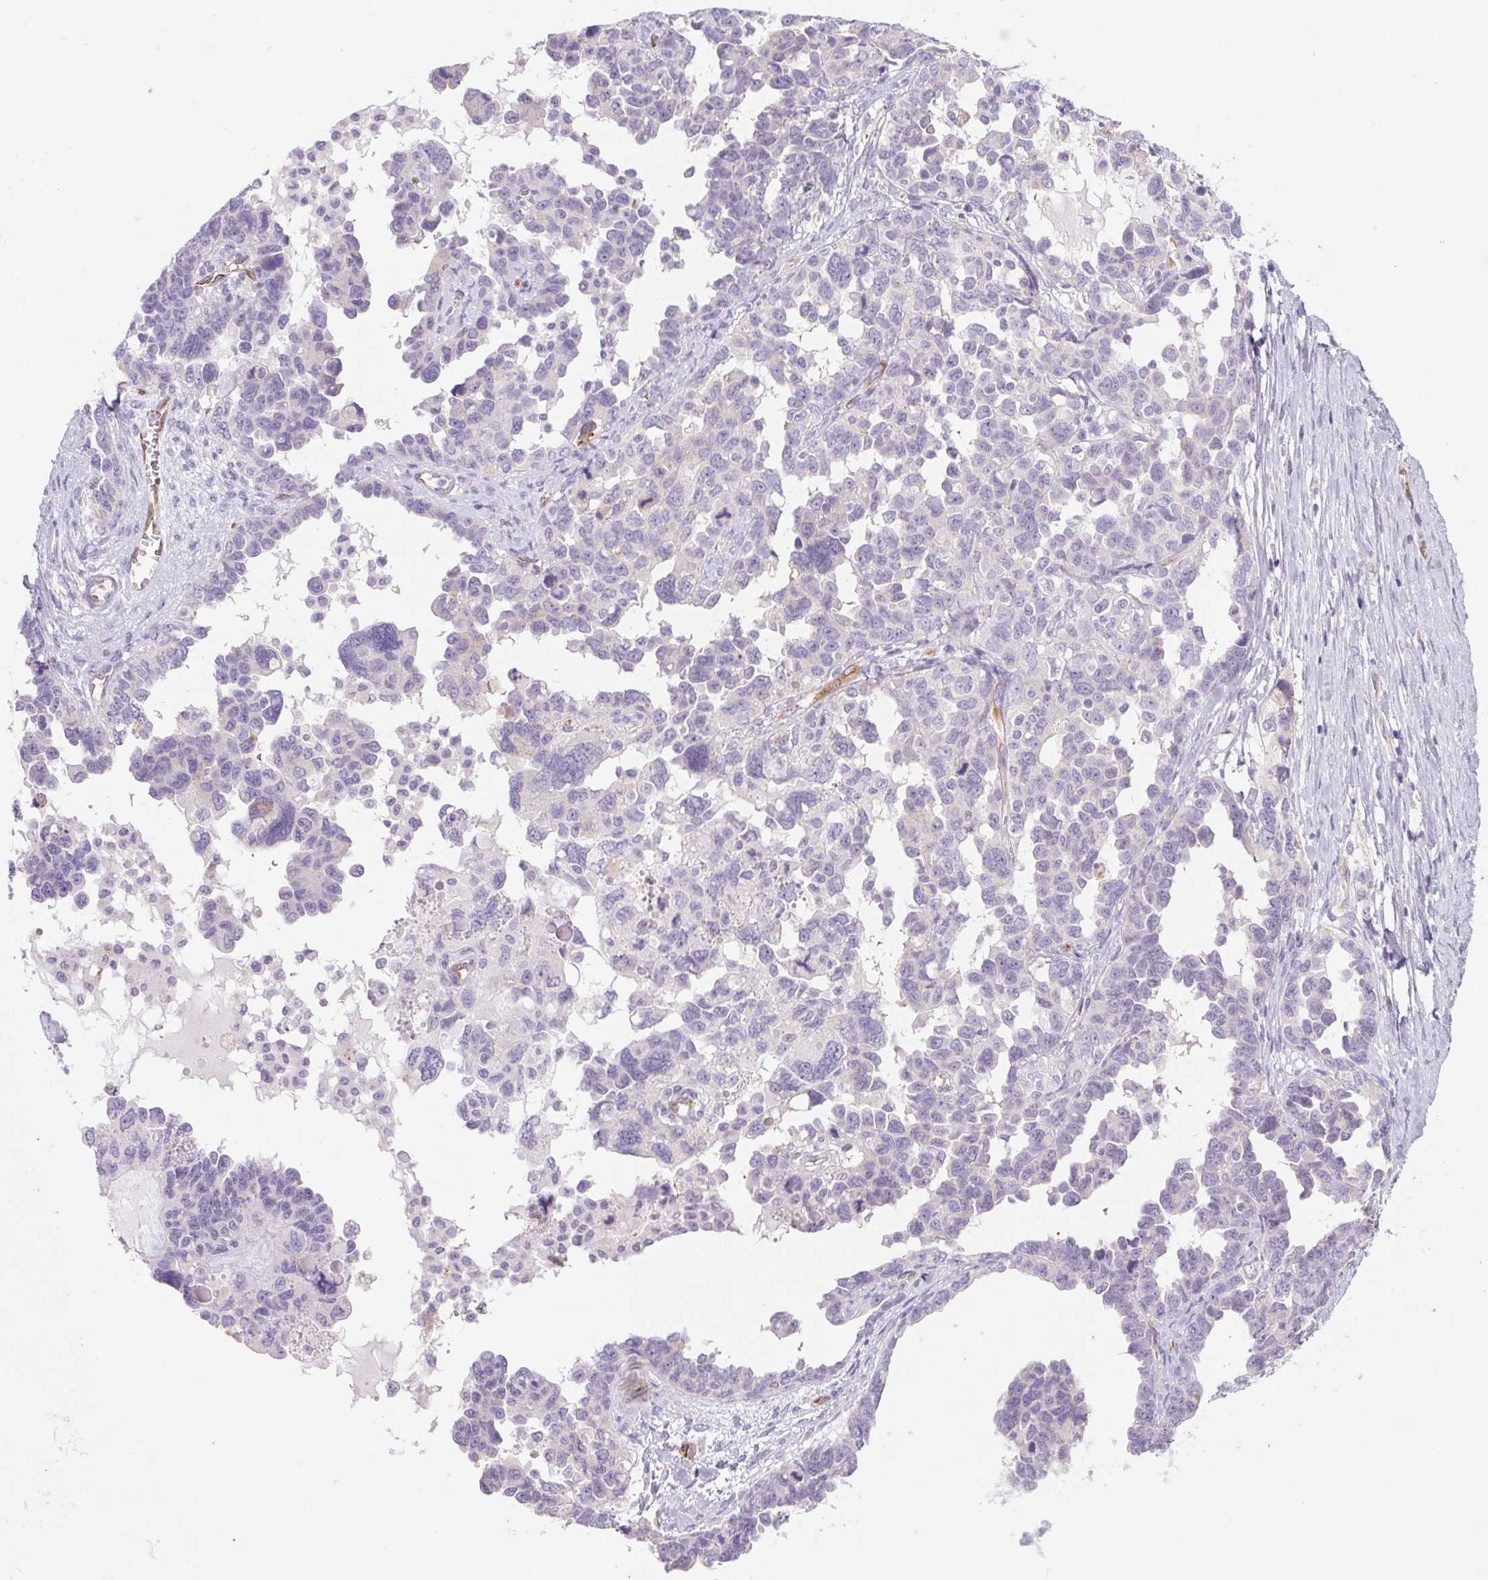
{"staining": {"intensity": "negative", "quantity": "none", "location": "none"}, "tissue": "ovarian cancer", "cell_type": "Tumor cells", "image_type": "cancer", "snomed": [{"axis": "morphology", "description": "Cystadenocarcinoma, serous, NOS"}, {"axis": "topography", "description": "Ovary"}], "caption": "Tumor cells show no significant positivity in ovarian cancer (serous cystadenocarcinoma).", "gene": "IGFL3", "patient": {"sex": "female", "age": 69}}